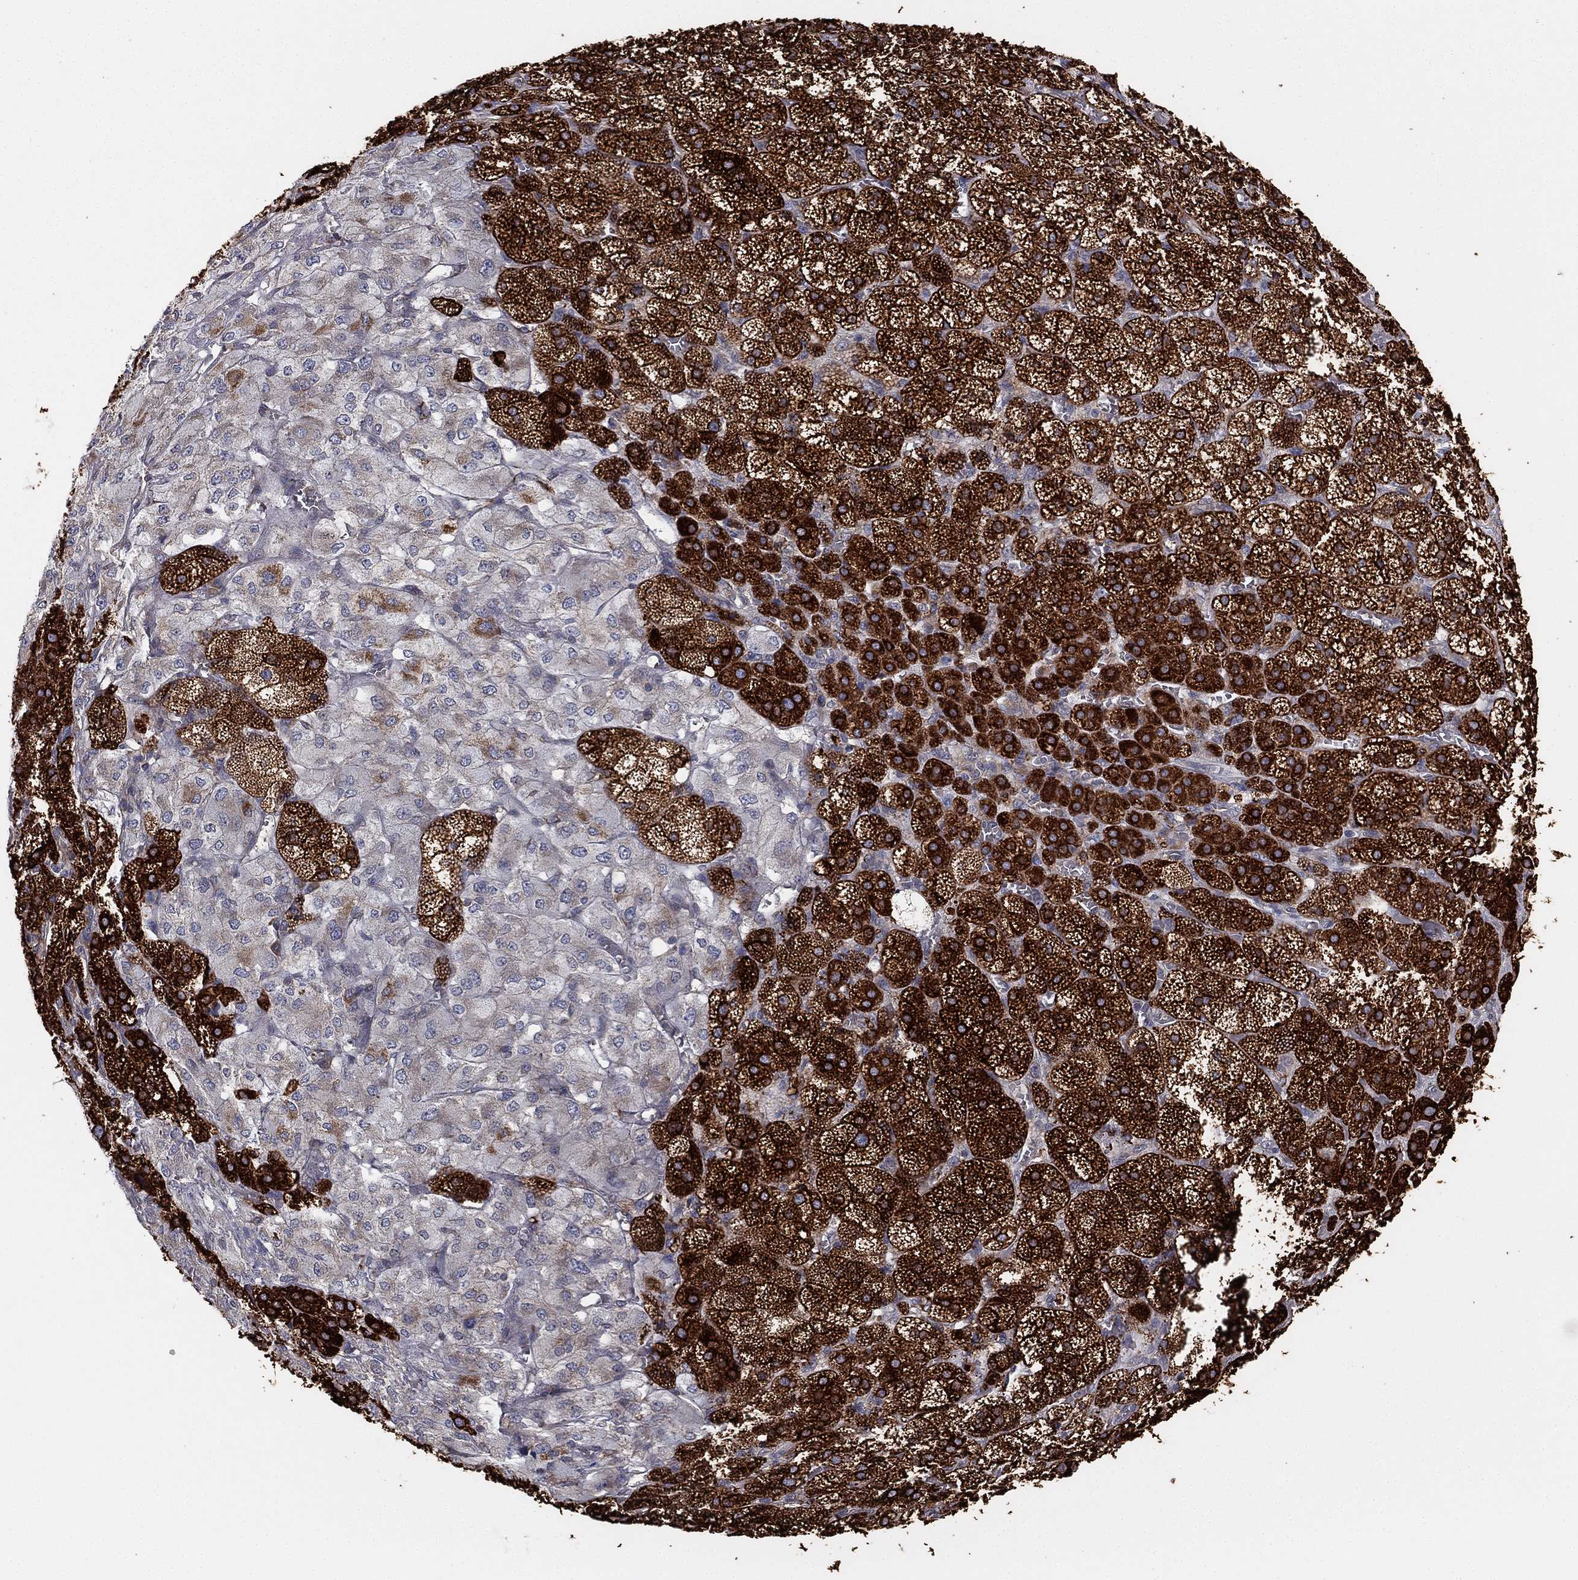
{"staining": {"intensity": "strong", "quantity": ">75%", "location": "cytoplasmic/membranous"}, "tissue": "adrenal gland", "cell_type": "Glandular cells", "image_type": "normal", "snomed": [{"axis": "morphology", "description": "Normal tissue, NOS"}, {"axis": "topography", "description": "Adrenal gland"}], "caption": "Immunohistochemical staining of unremarkable human adrenal gland exhibits >75% levels of strong cytoplasmic/membranous protein expression in about >75% of glandular cells.", "gene": "CYB5B", "patient": {"sex": "female", "age": 60}}